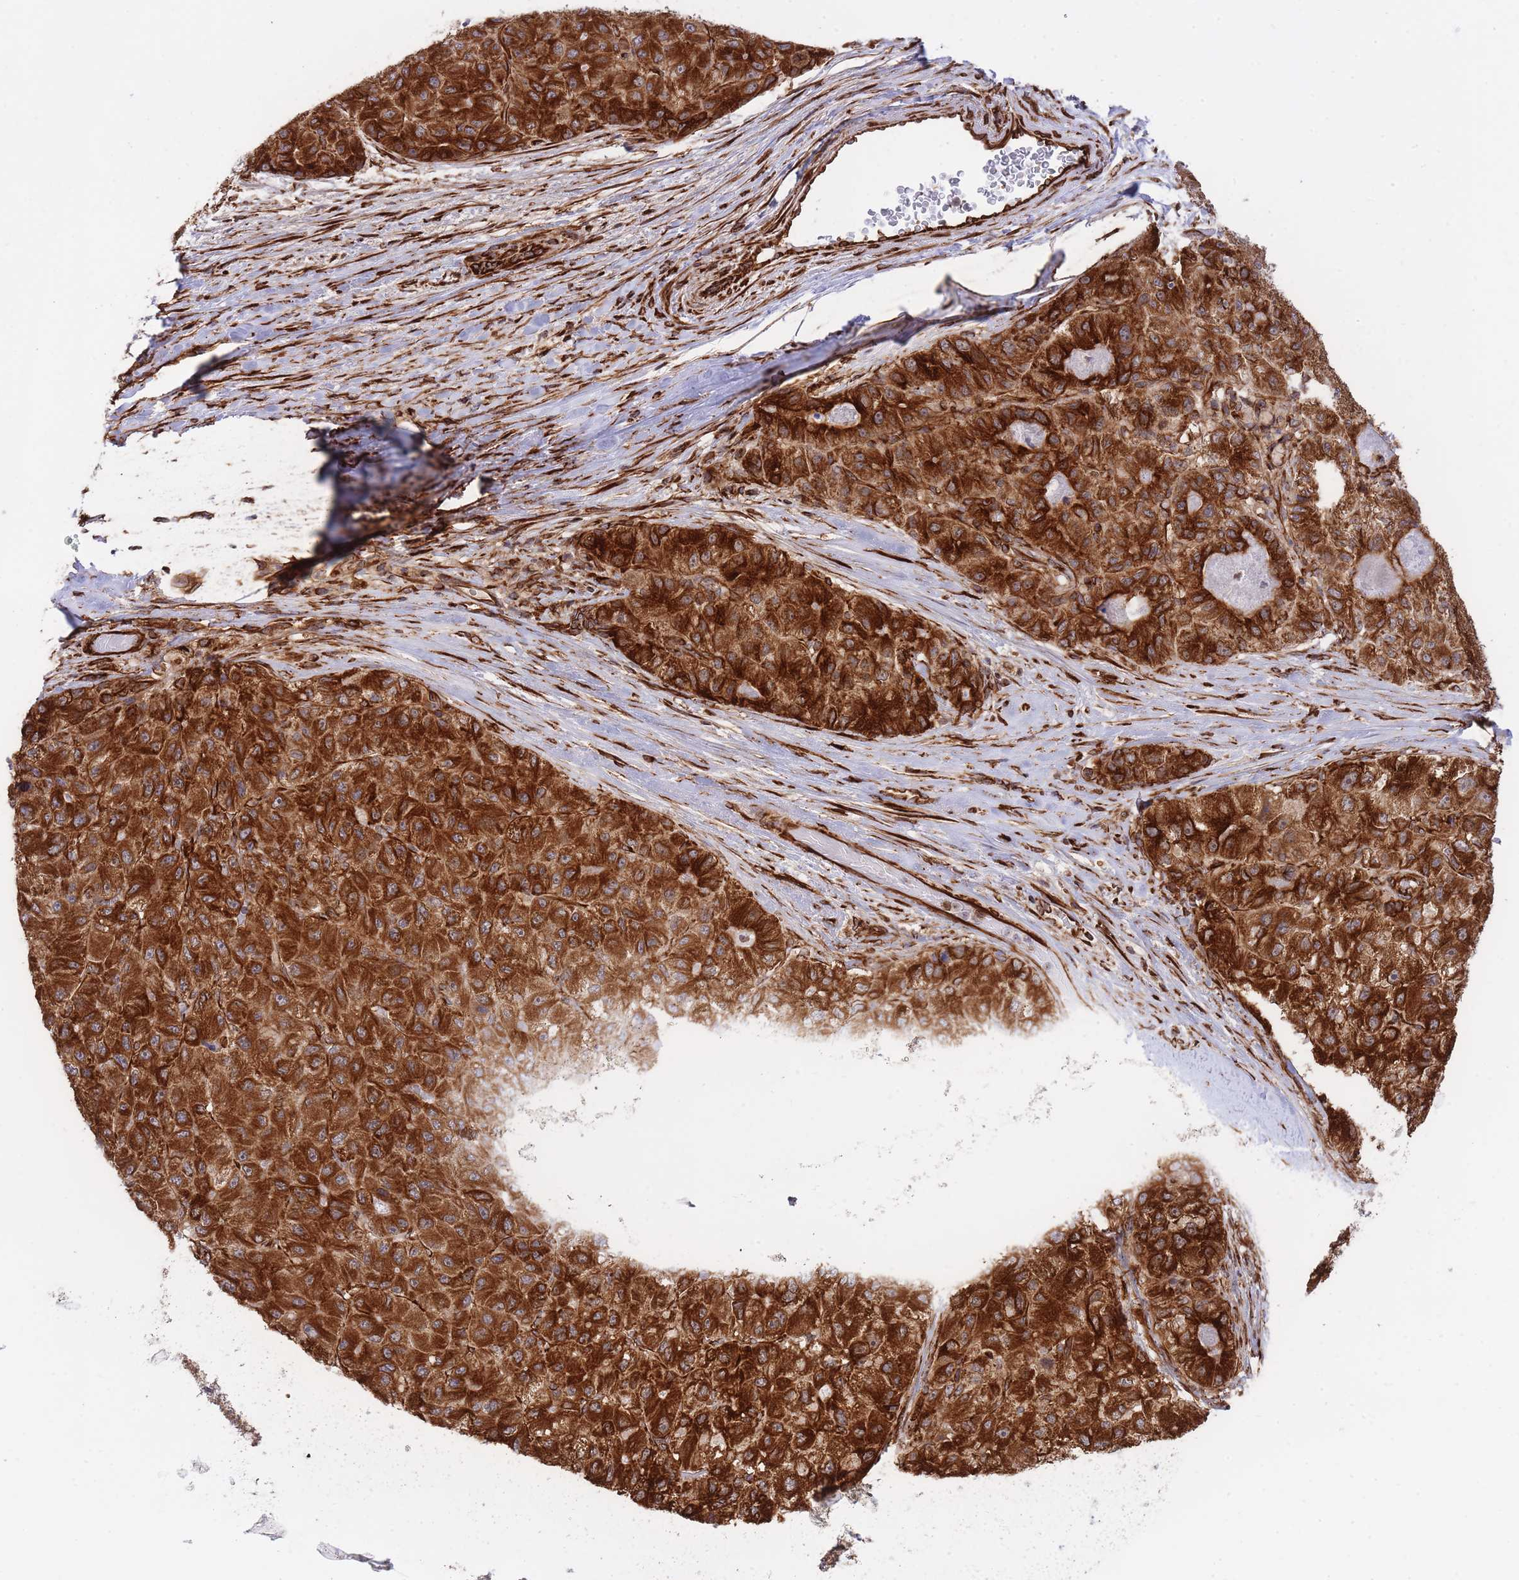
{"staining": {"intensity": "strong", "quantity": ">75%", "location": "cytoplasmic/membranous"}, "tissue": "liver cancer", "cell_type": "Tumor cells", "image_type": "cancer", "snomed": [{"axis": "morphology", "description": "Carcinoma, Hepatocellular, NOS"}, {"axis": "topography", "description": "Liver"}], "caption": "Human hepatocellular carcinoma (liver) stained for a protein (brown) demonstrates strong cytoplasmic/membranous positive expression in approximately >75% of tumor cells.", "gene": "EXOSC8", "patient": {"sex": "male", "age": 80}}